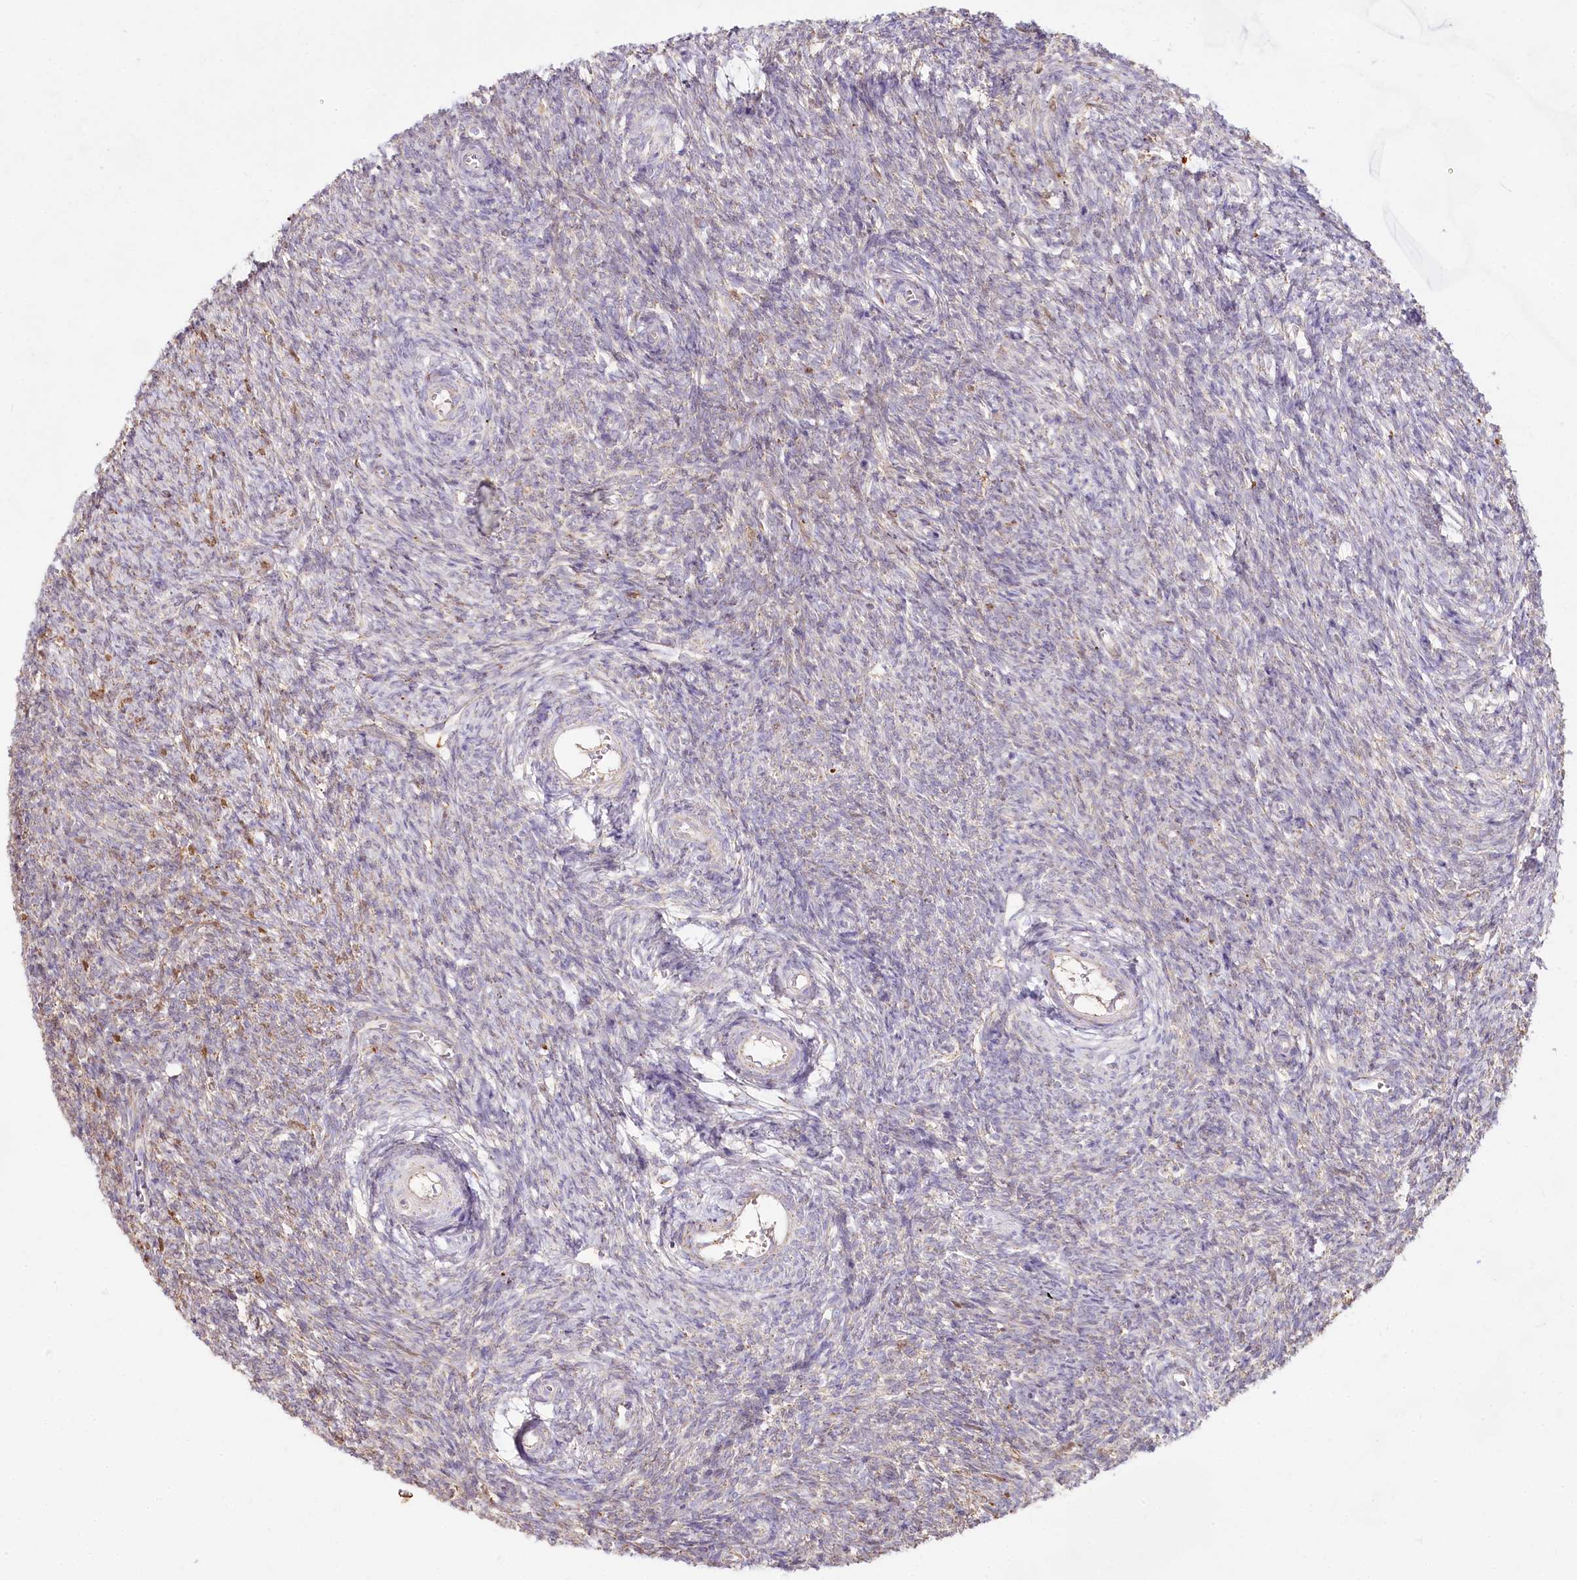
{"staining": {"intensity": "negative", "quantity": "none", "location": "none"}, "tissue": "ovary", "cell_type": "Ovarian stroma cells", "image_type": "normal", "snomed": [{"axis": "morphology", "description": "Normal tissue, NOS"}, {"axis": "topography", "description": "Ovary"}], "caption": "Unremarkable ovary was stained to show a protein in brown. There is no significant staining in ovarian stroma cells. (DAB immunohistochemistry (IHC) with hematoxylin counter stain).", "gene": "TASOR2", "patient": {"sex": "female", "age": 44}}